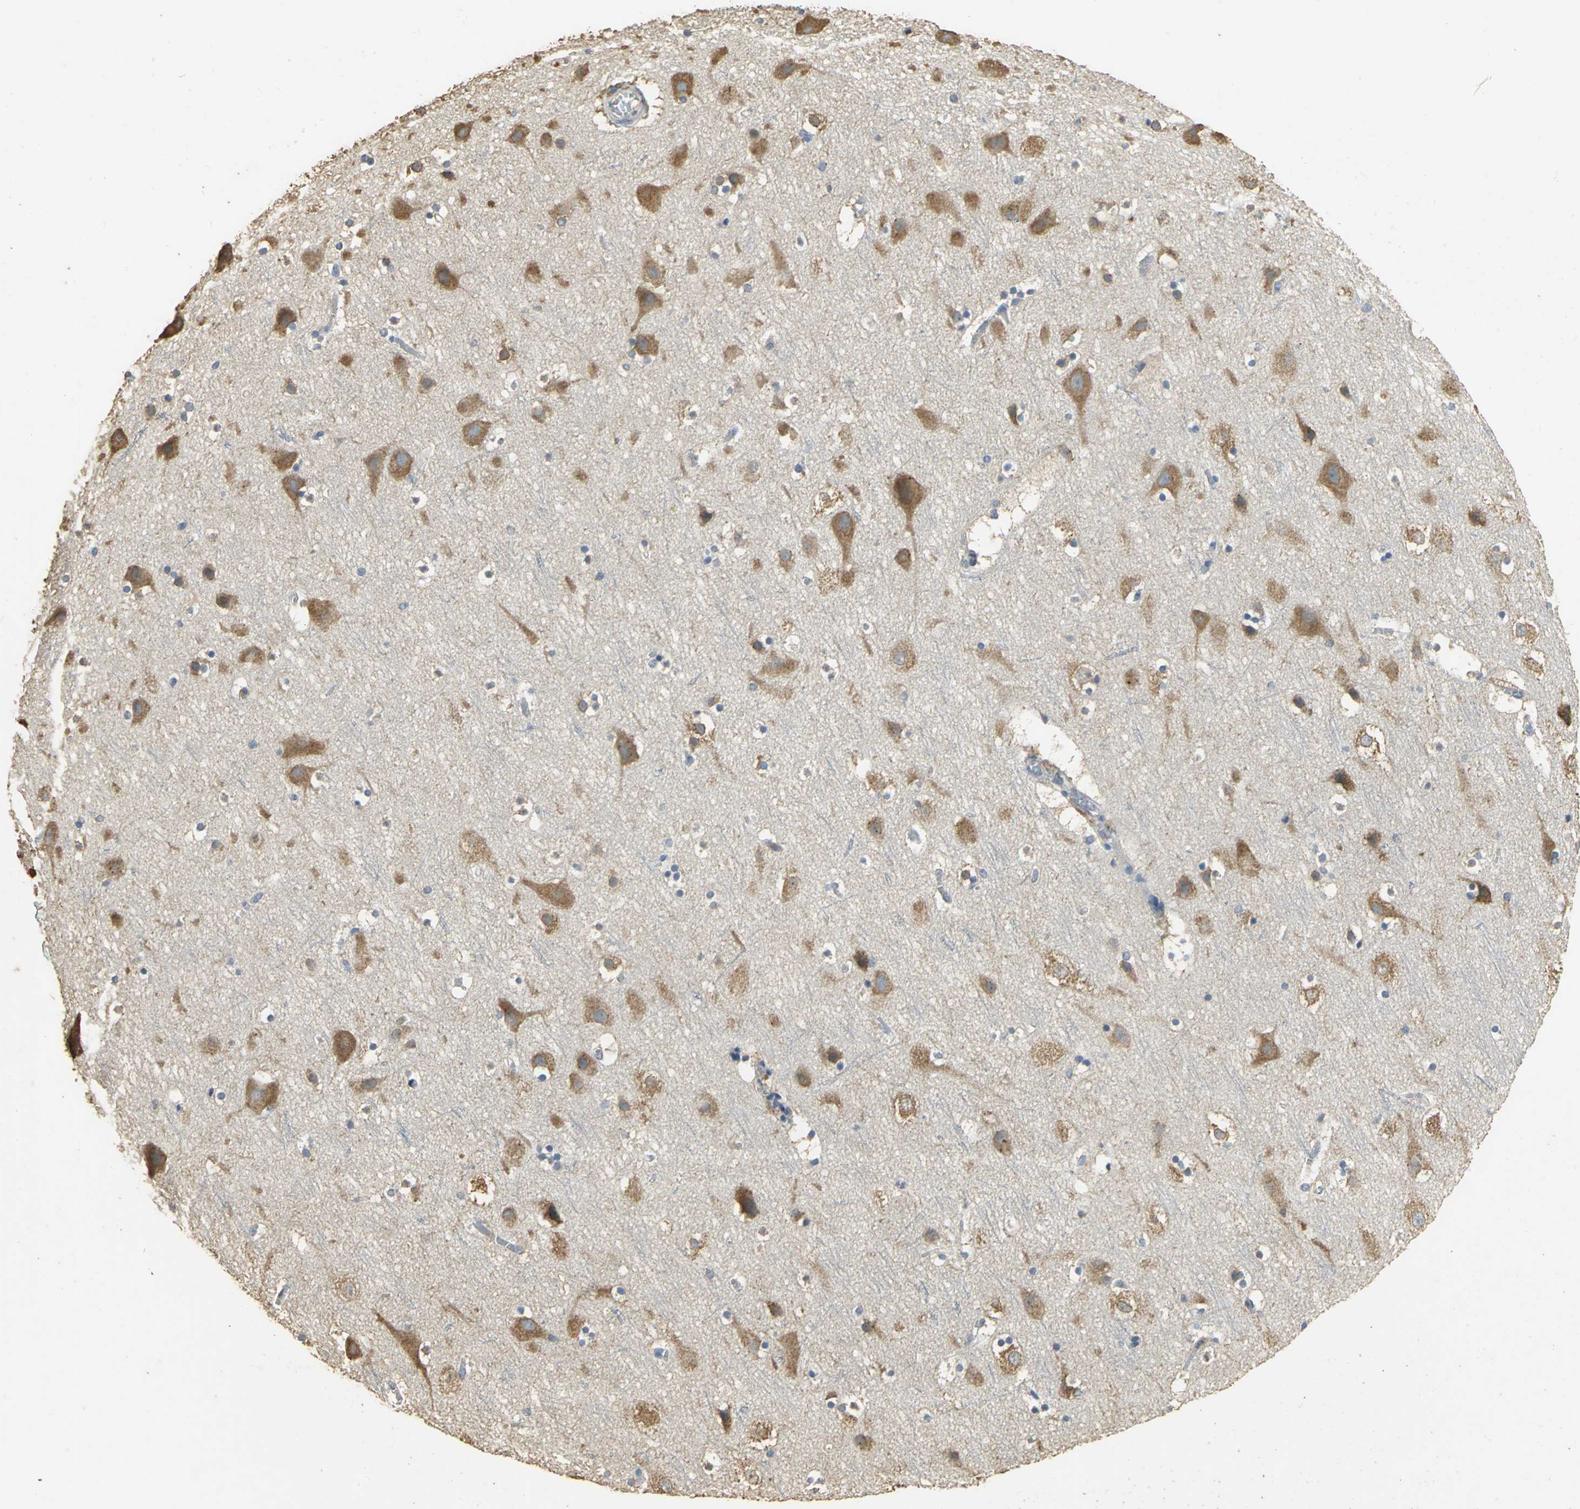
{"staining": {"intensity": "negative", "quantity": "none", "location": "none"}, "tissue": "cerebral cortex", "cell_type": "Endothelial cells", "image_type": "normal", "snomed": [{"axis": "morphology", "description": "Normal tissue, NOS"}, {"axis": "topography", "description": "Cerebral cortex"}], "caption": "Immunohistochemistry of benign human cerebral cortex displays no staining in endothelial cells. (DAB (3,3'-diaminobenzidine) IHC visualized using brightfield microscopy, high magnification).", "gene": "ACSL4", "patient": {"sex": "male", "age": 45}}